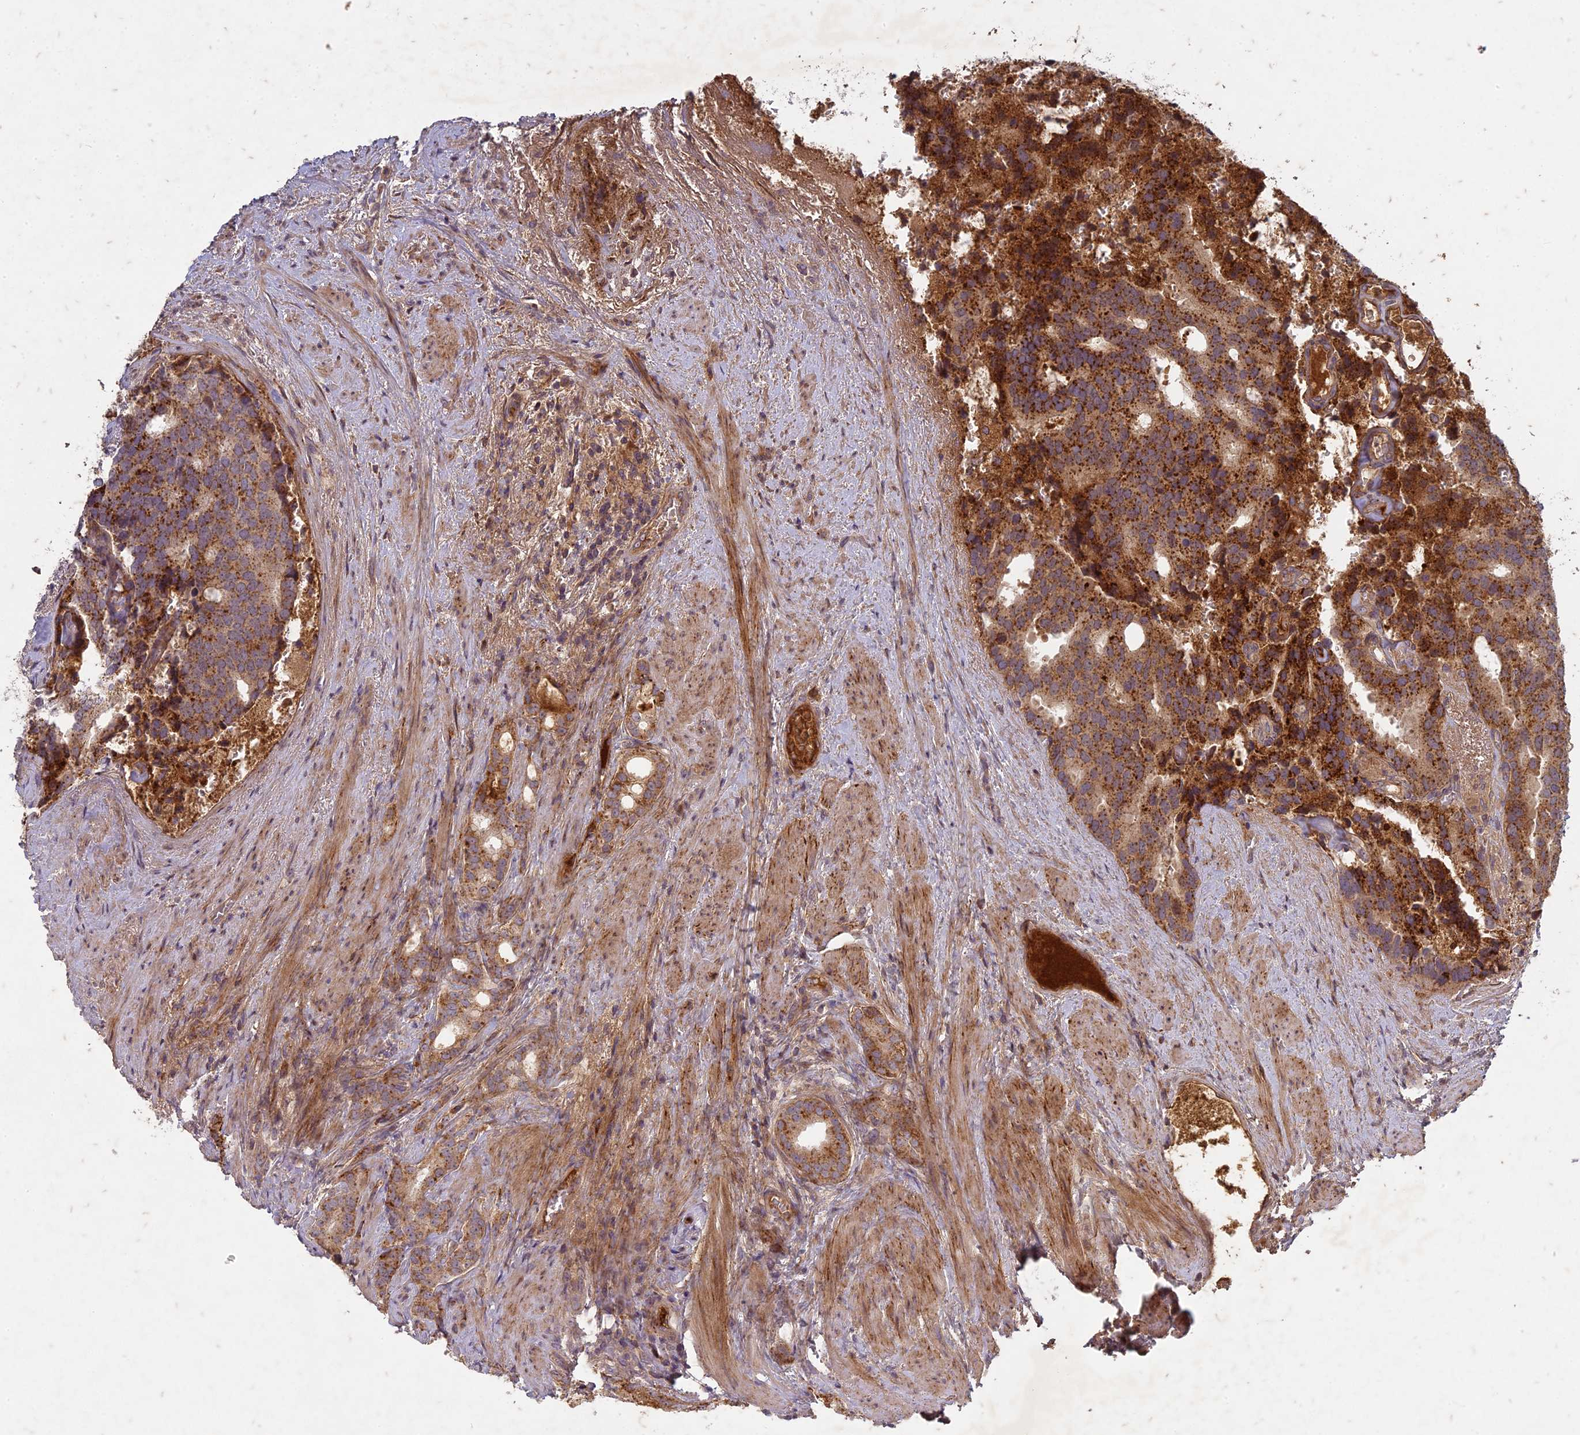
{"staining": {"intensity": "strong", "quantity": ">75%", "location": "cytoplasmic/membranous"}, "tissue": "prostate cancer", "cell_type": "Tumor cells", "image_type": "cancer", "snomed": [{"axis": "morphology", "description": "Adenocarcinoma, Low grade"}, {"axis": "topography", "description": "Prostate"}], "caption": "Approximately >75% of tumor cells in human low-grade adenocarcinoma (prostate) exhibit strong cytoplasmic/membranous protein expression as visualized by brown immunohistochemical staining.", "gene": "TCF25", "patient": {"sex": "male", "age": 71}}